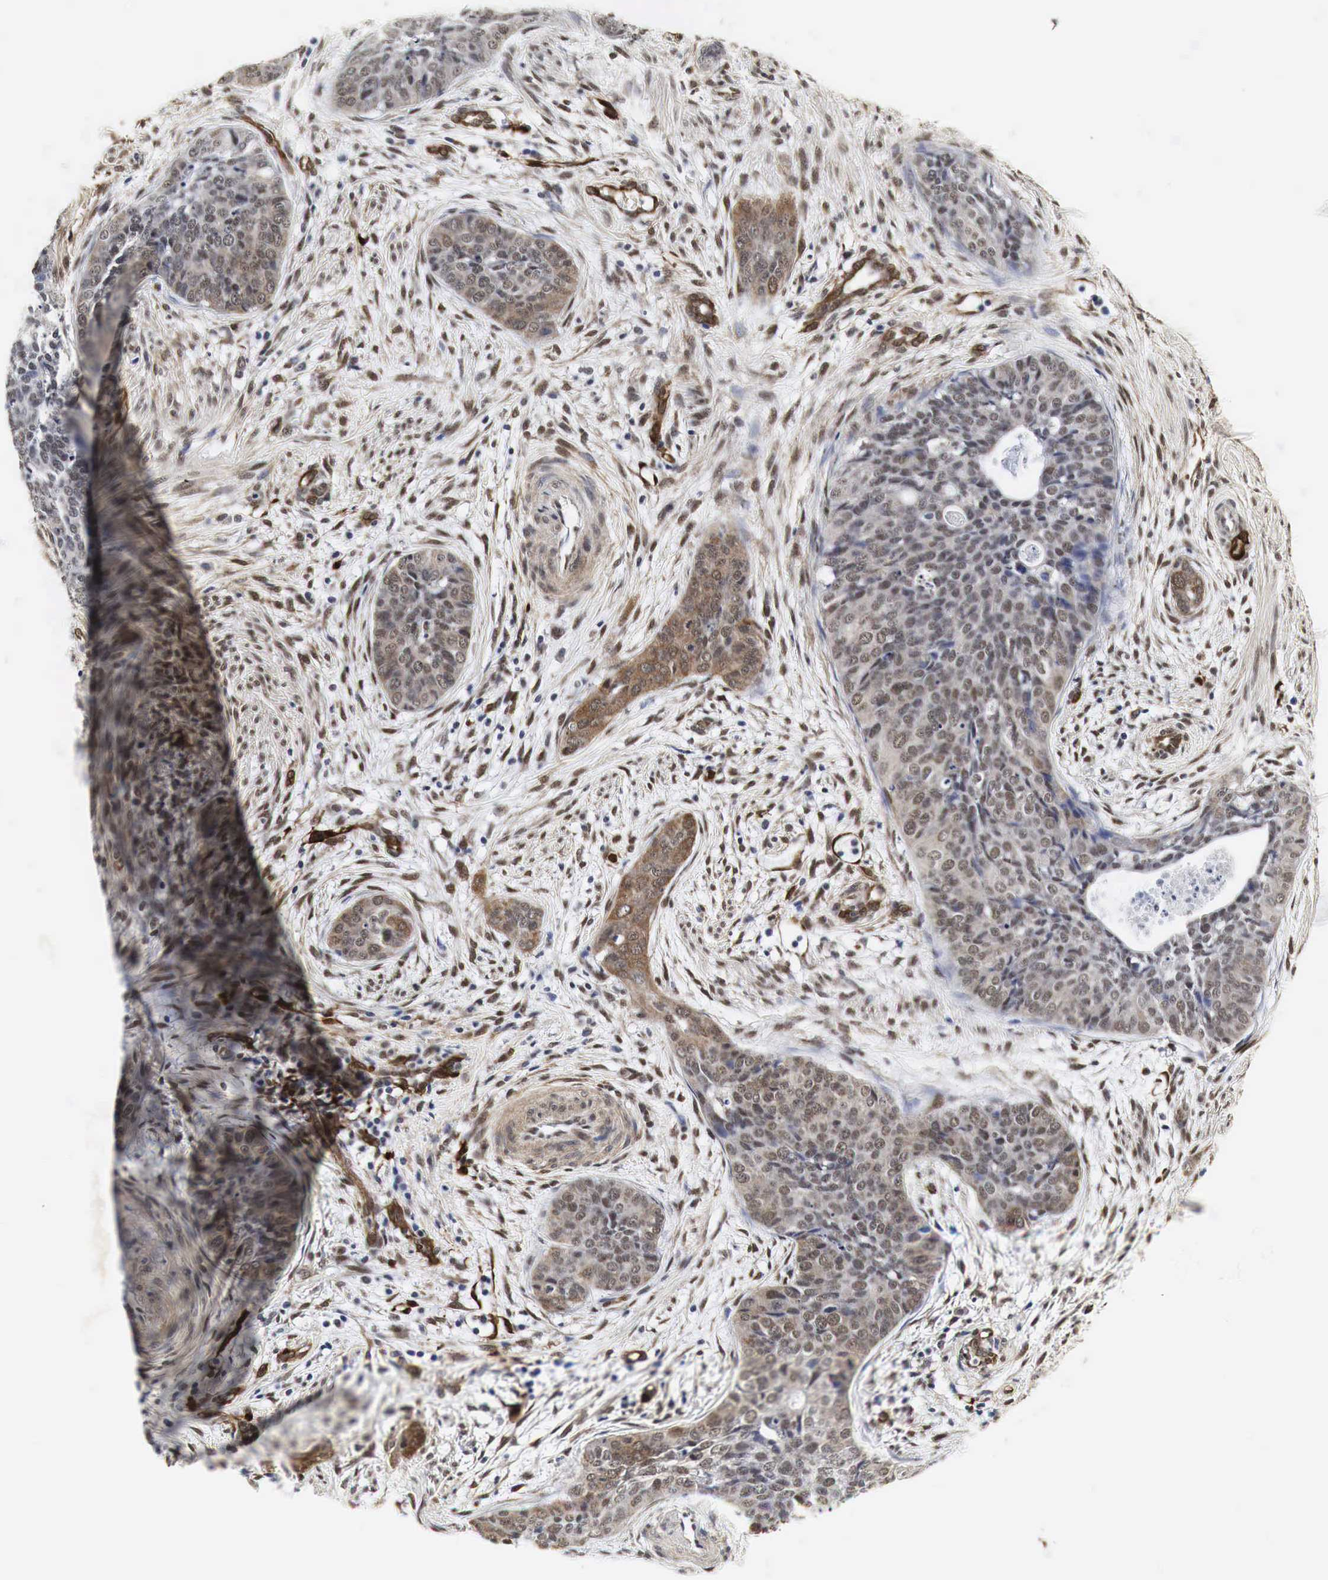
{"staining": {"intensity": "moderate", "quantity": "25%-75%", "location": "cytoplasmic/membranous,nuclear"}, "tissue": "cervical cancer", "cell_type": "Tumor cells", "image_type": "cancer", "snomed": [{"axis": "morphology", "description": "Squamous cell carcinoma, NOS"}, {"axis": "topography", "description": "Cervix"}], "caption": "A micrograph showing moderate cytoplasmic/membranous and nuclear staining in approximately 25%-75% of tumor cells in squamous cell carcinoma (cervical), as visualized by brown immunohistochemical staining.", "gene": "SPIN1", "patient": {"sex": "female", "age": 34}}